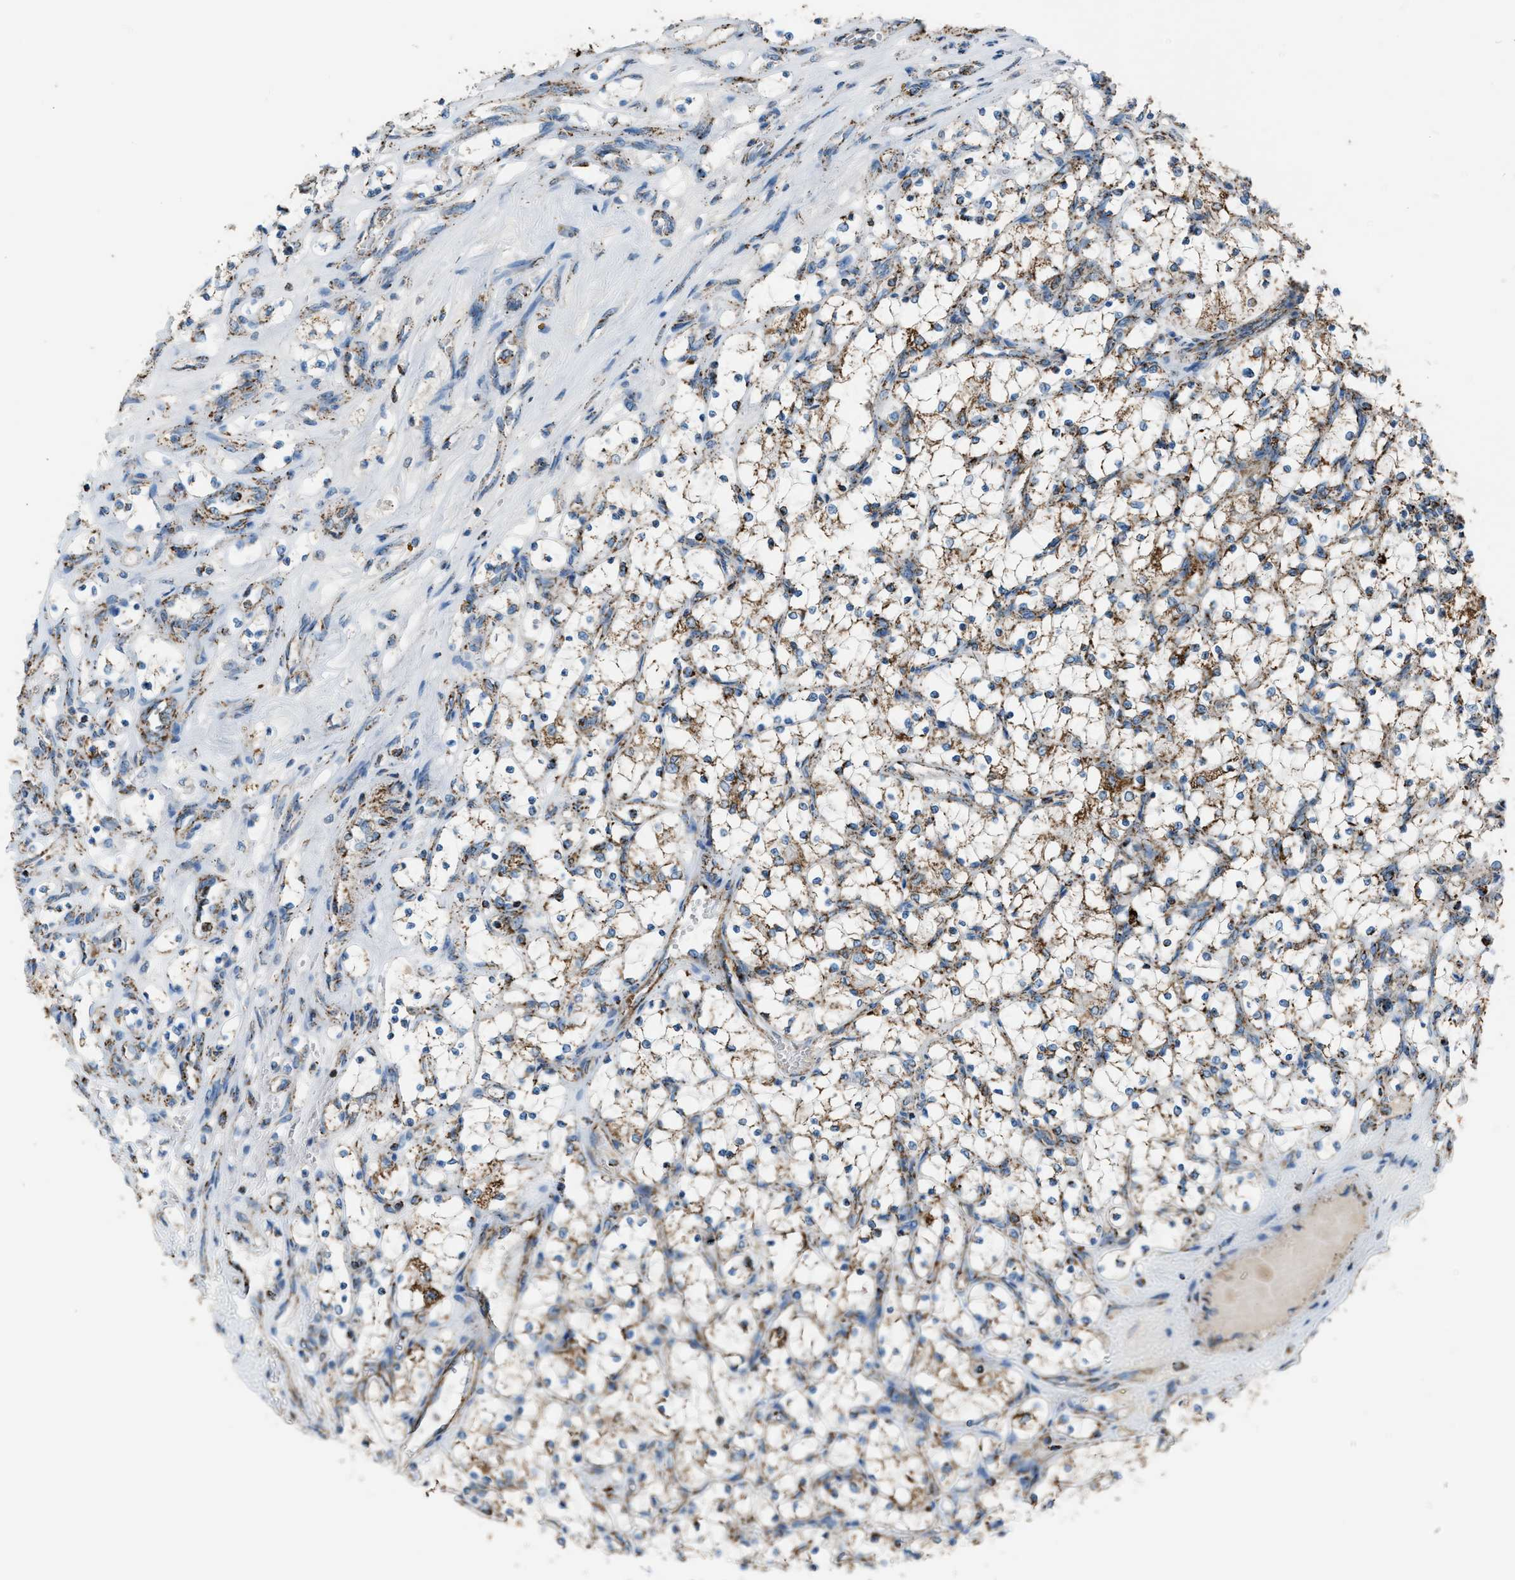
{"staining": {"intensity": "moderate", "quantity": ">75%", "location": "cytoplasmic/membranous"}, "tissue": "renal cancer", "cell_type": "Tumor cells", "image_type": "cancer", "snomed": [{"axis": "morphology", "description": "Adenocarcinoma, NOS"}, {"axis": "topography", "description": "Kidney"}], "caption": "Moderate cytoplasmic/membranous staining for a protein is seen in approximately >75% of tumor cells of renal adenocarcinoma using immunohistochemistry (IHC).", "gene": "MDH2", "patient": {"sex": "female", "age": 69}}